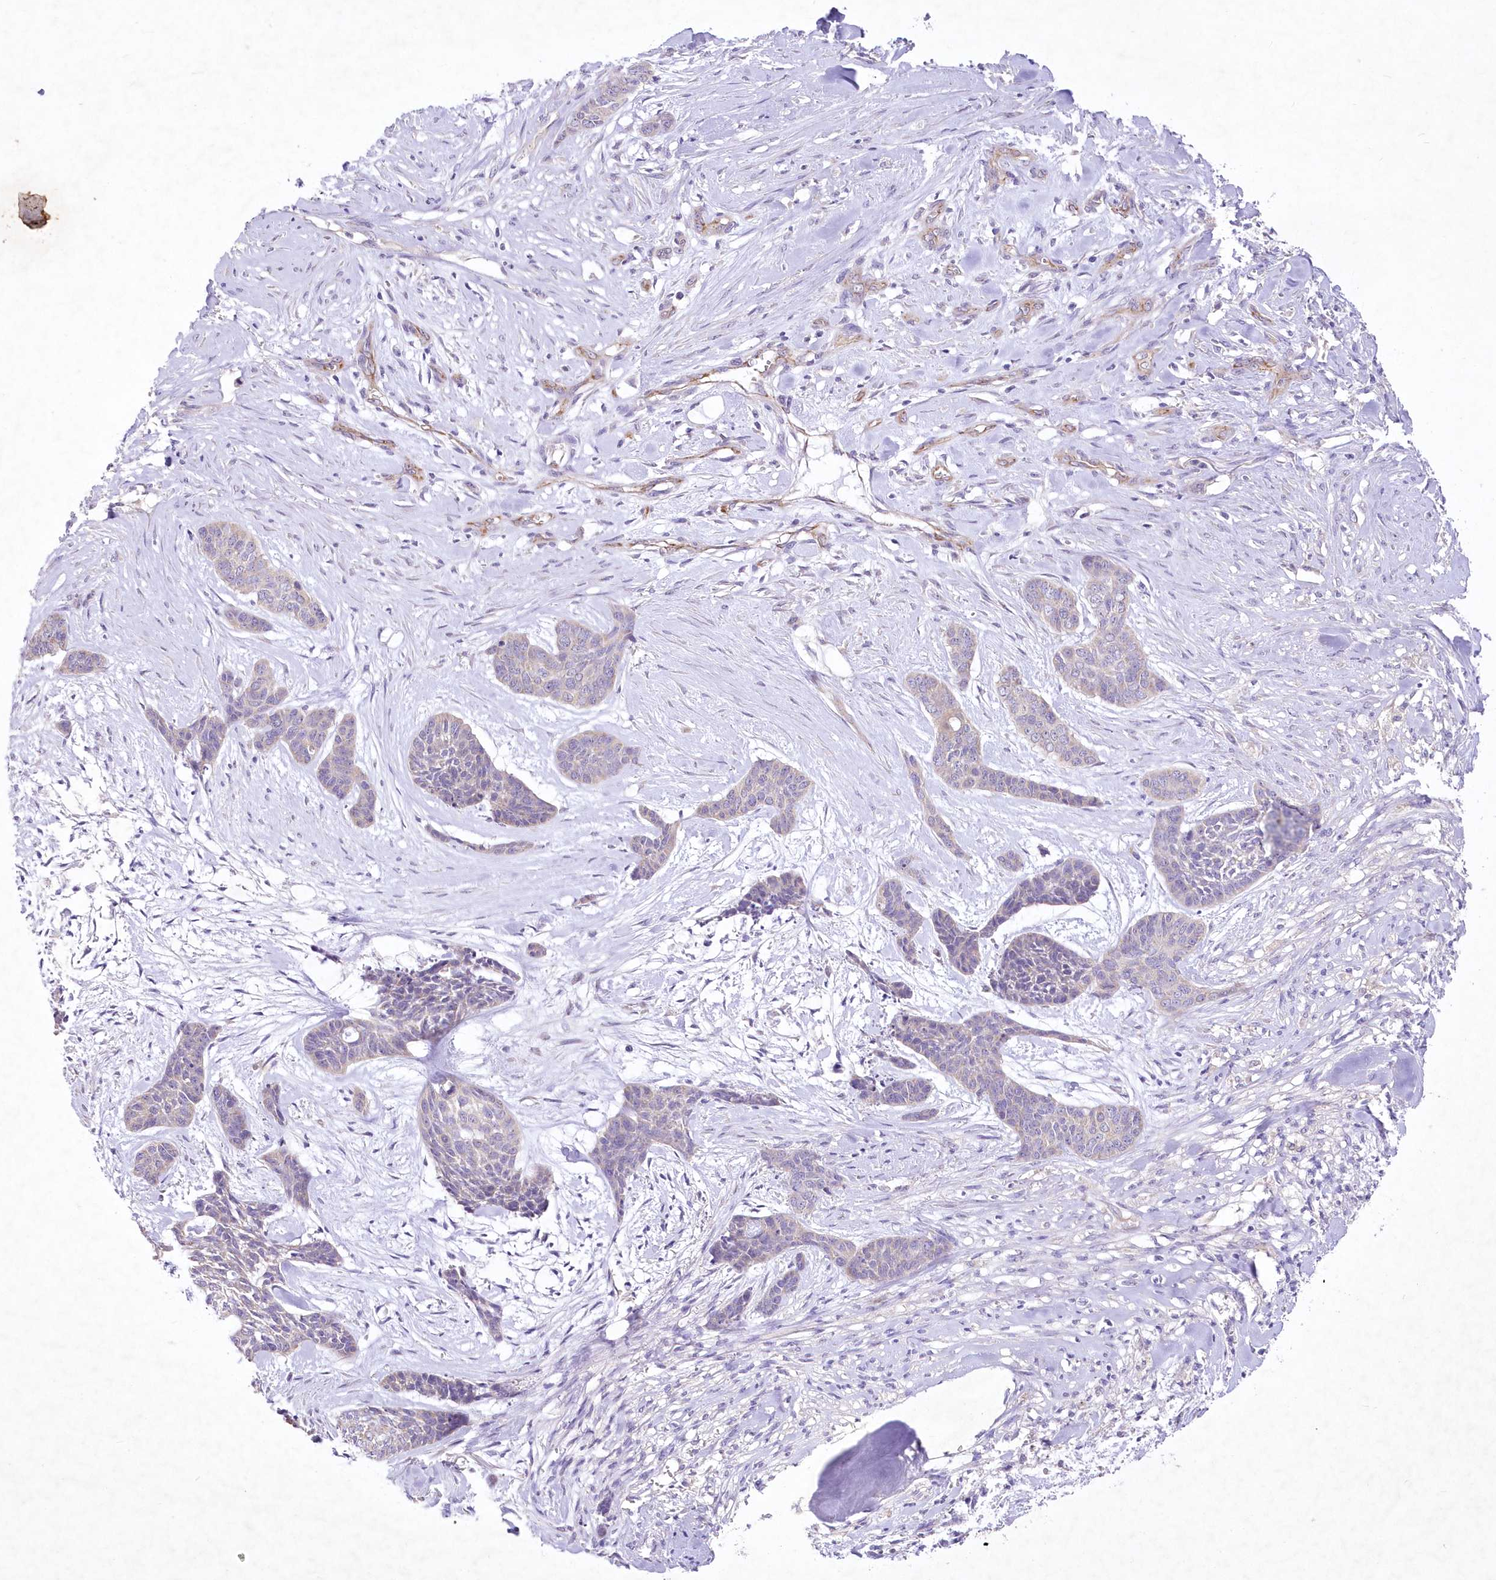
{"staining": {"intensity": "negative", "quantity": "none", "location": "none"}, "tissue": "skin cancer", "cell_type": "Tumor cells", "image_type": "cancer", "snomed": [{"axis": "morphology", "description": "Basal cell carcinoma"}, {"axis": "topography", "description": "Skin"}], "caption": "This is an immunohistochemistry (IHC) histopathology image of skin cancer. There is no staining in tumor cells.", "gene": "ITSN2", "patient": {"sex": "female", "age": 64}}